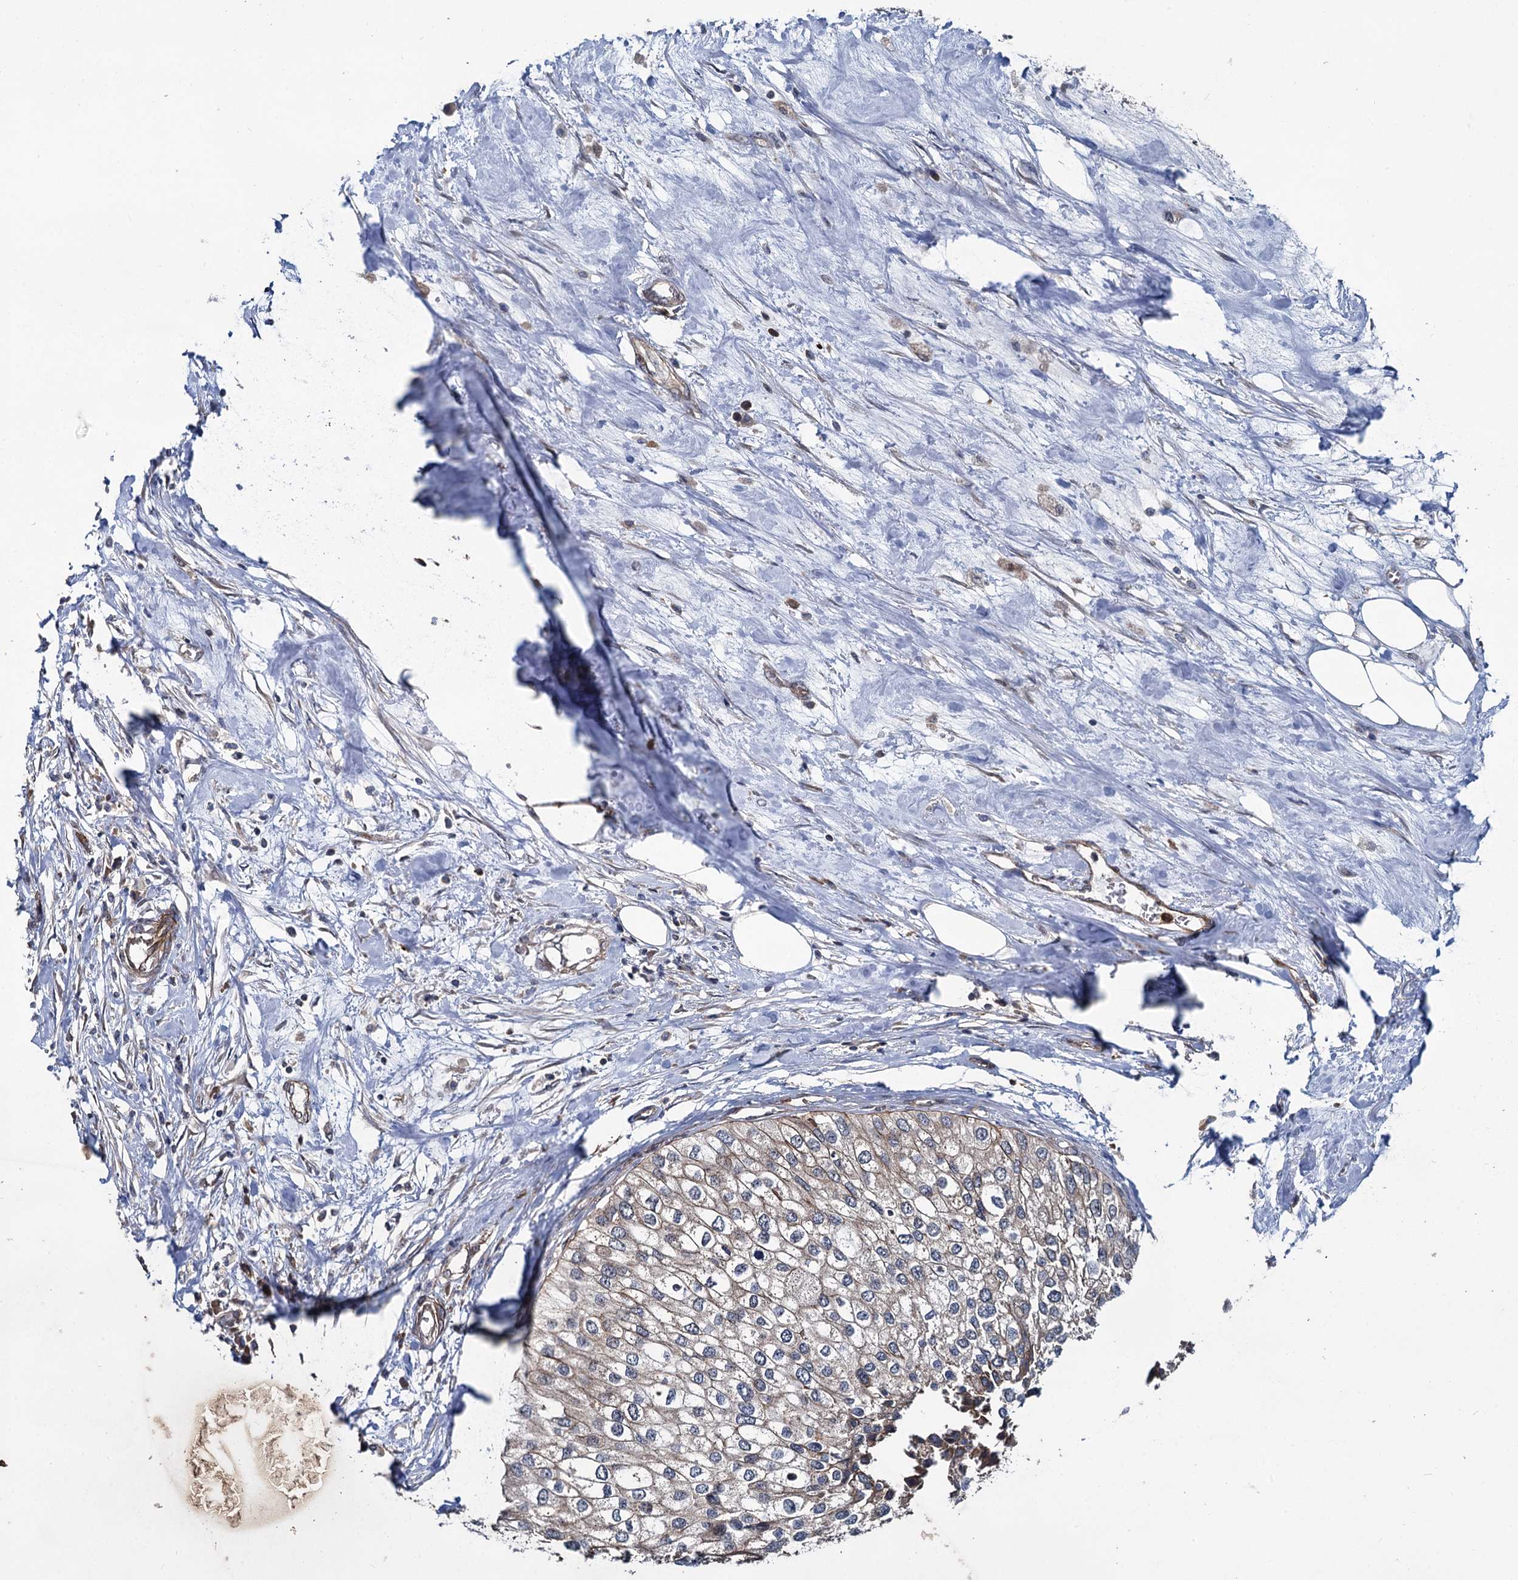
{"staining": {"intensity": "negative", "quantity": "none", "location": "none"}, "tissue": "urothelial cancer", "cell_type": "Tumor cells", "image_type": "cancer", "snomed": [{"axis": "morphology", "description": "Urothelial carcinoma, High grade"}, {"axis": "topography", "description": "Urinary bladder"}], "caption": "Immunohistochemistry (IHC) photomicrograph of human urothelial cancer stained for a protein (brown), which demonstrates no positivity in tumor cells.", "gene": "SVIP", "patient": {"sex": "male", "age": 64}}